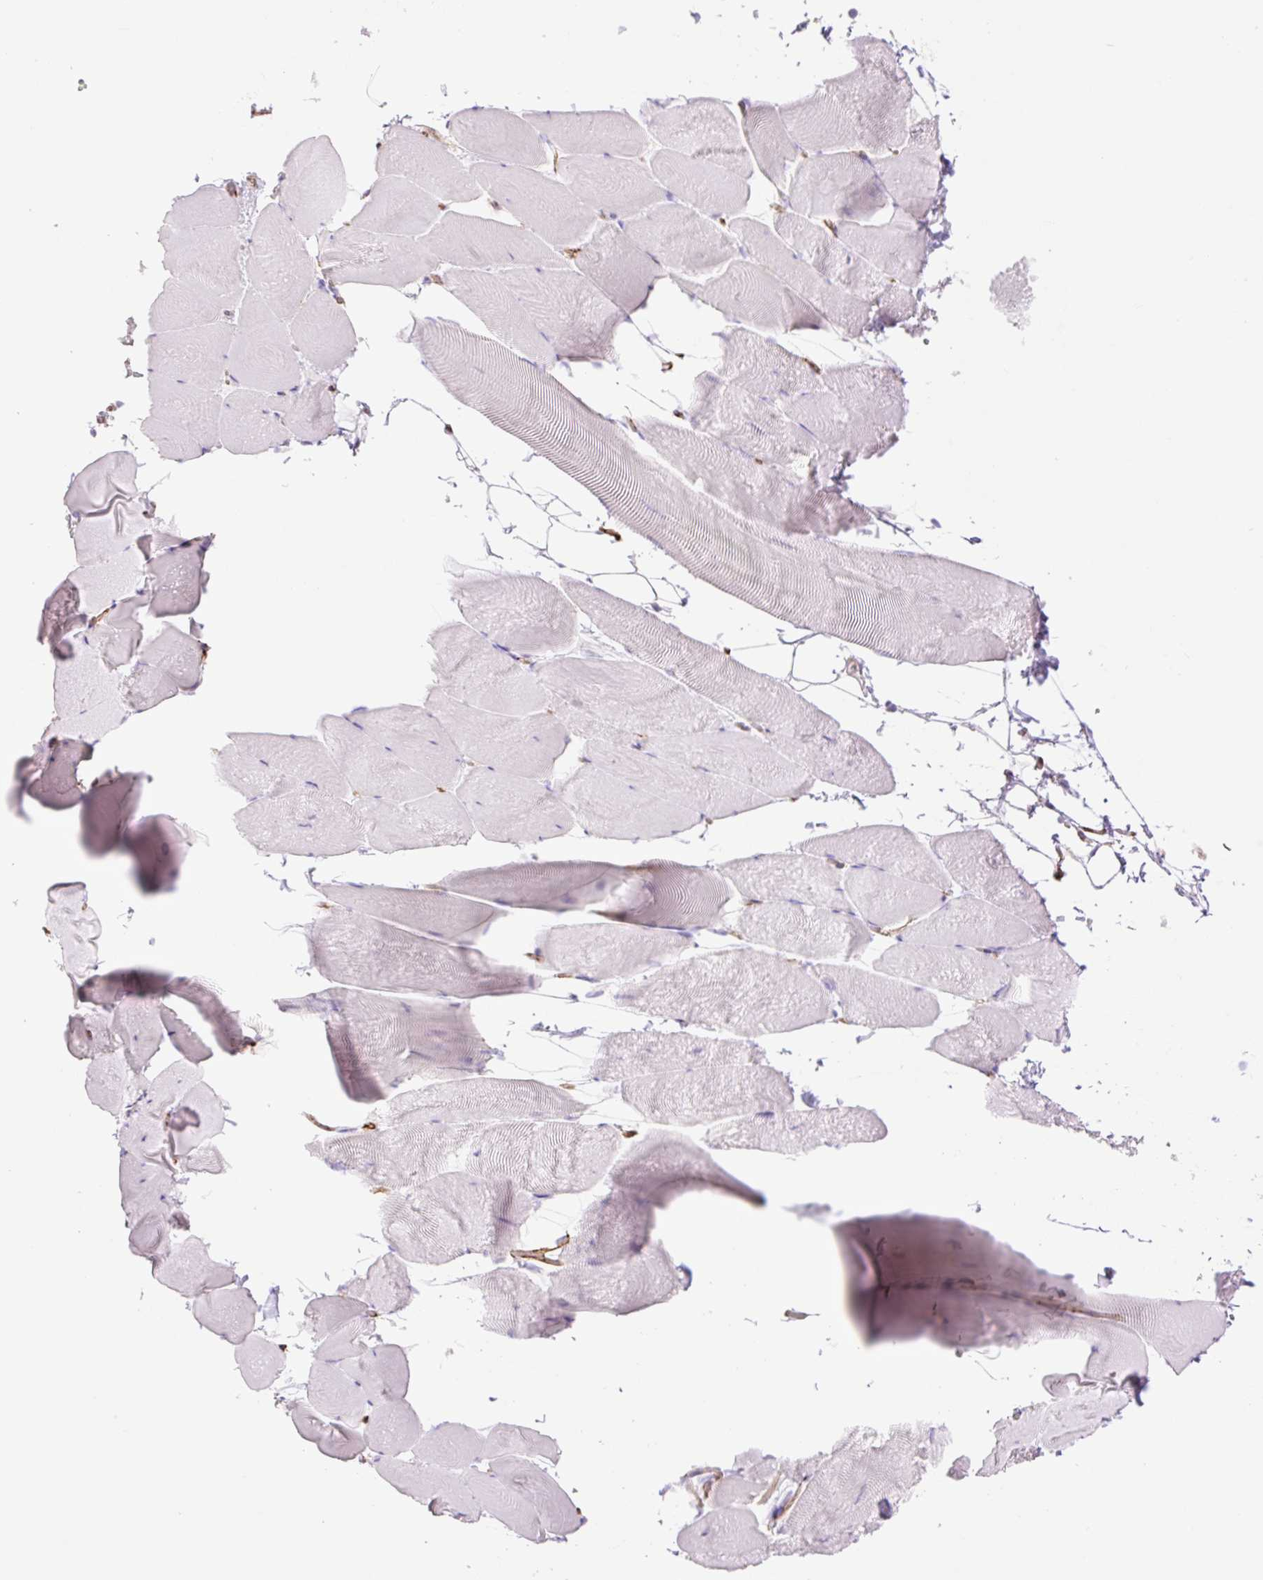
{"staining": {"intensity": "negative", "quantity": "none", "location": "none"}, "tissue": "skeletal muscle", "cell_type": "Myocytes", "image_type": "normal", "snomed": [{"axis": "morphology", "description": "Normal tissue, NOS"}, {"axis": "topography", "description": "Skeletal muscle"}], "caption": "Immunohistochemistry image of normal skeletal muscle: skeletal muscle stained with DAB reveals no significant protein positivity in myocytes.", "gene": "ZFYVE21", "patient": {"sex": "female", "age": 64}}